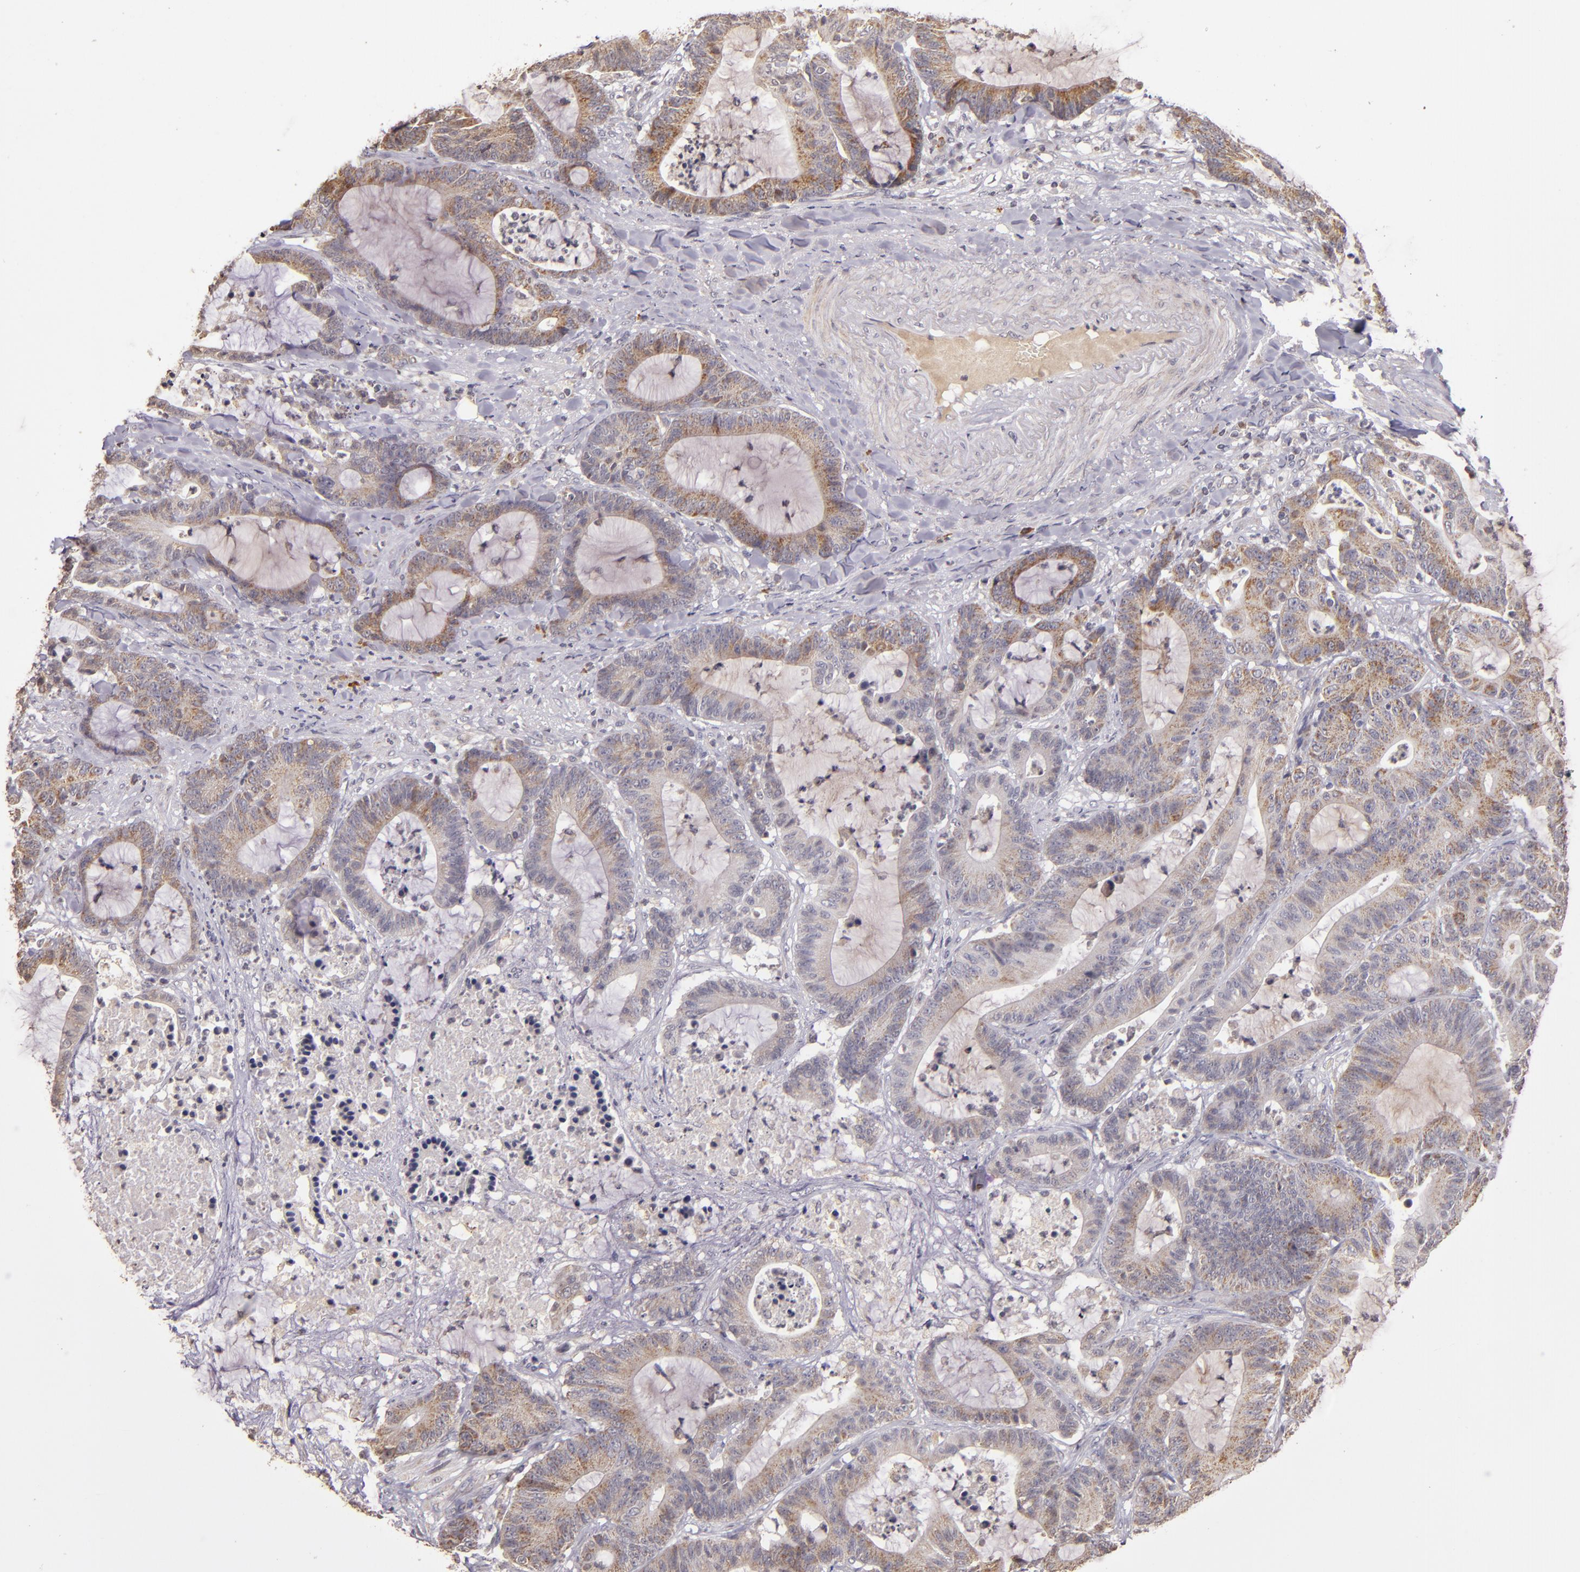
{"staining": {"intensity": "weak", "quantity": ">75%", "location": "cytoplasmic/membranous"}, "tissue": "colorectal cancer", "cell_type": "Tumor cells", "image_type": "cancer", "snomed": [{"axis": "morphology", "description": "Adenocarcinoma, NOS"}, {"axis": "topography", "description": "Colon"}], "caption": "About >75% of tumor cells in colorectal cancer (adenocarcinoma) display weak cytoplasmic/membranous protein staining as visualized by brown immunohistochemical staining.", "gene": "ABL1", "patient": {"sex": "female", "age": 84}}